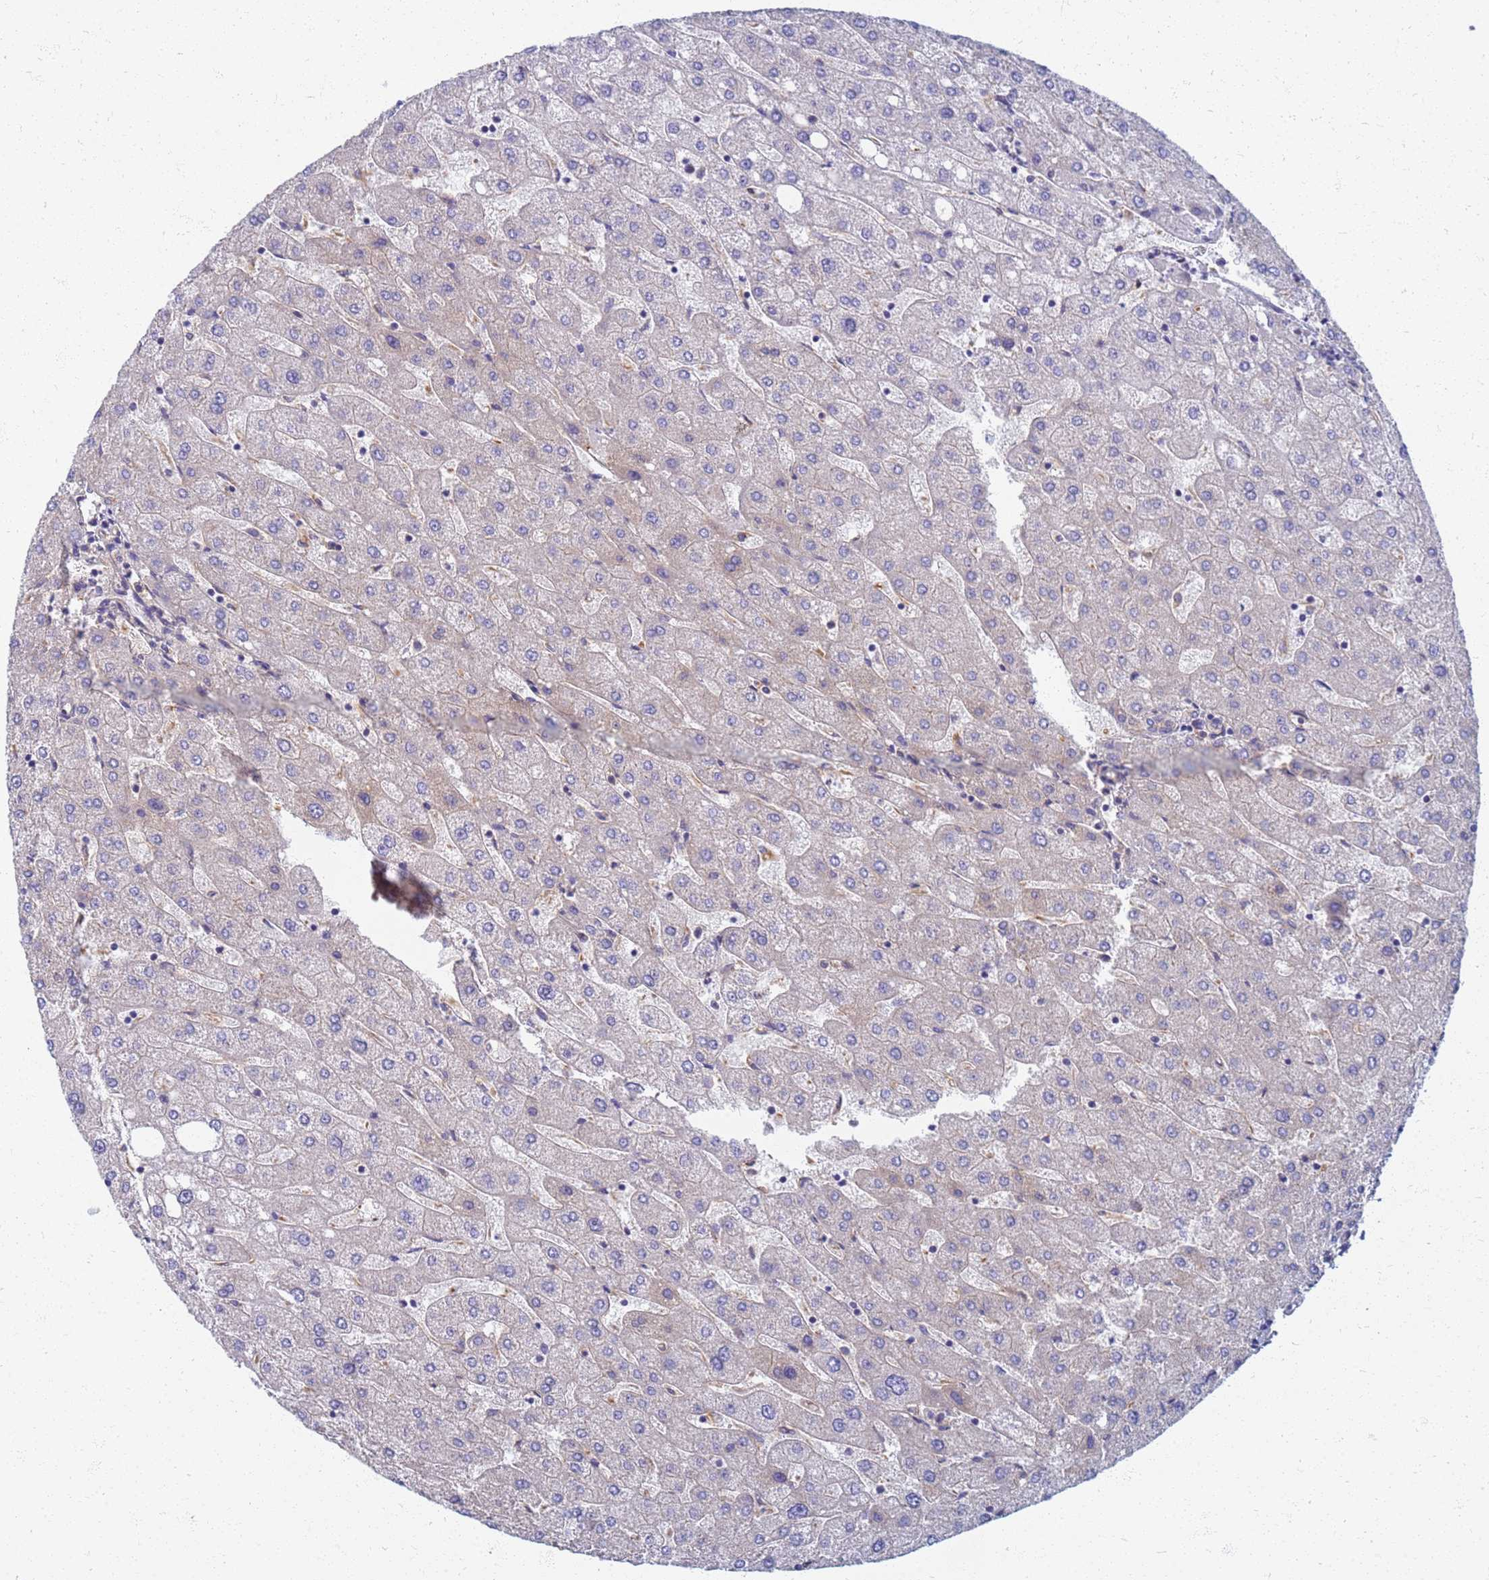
{"staining": {"intensity": "negative", "quantity": "none", "location": "none"}, "tissue": "liver", "cell_type": "Cholangiocytes", "image_type": "normal", "snomed": [{"axis": "morphology", "description": "Normal tissue, NOS"}, {"axis": "topography", "description": "Liver"}], "caption": "Cholangiocytes show no significant expression in unremarkable liver.", "gene": "EEA1", "patient": {"sex": "male", "age": 67}}